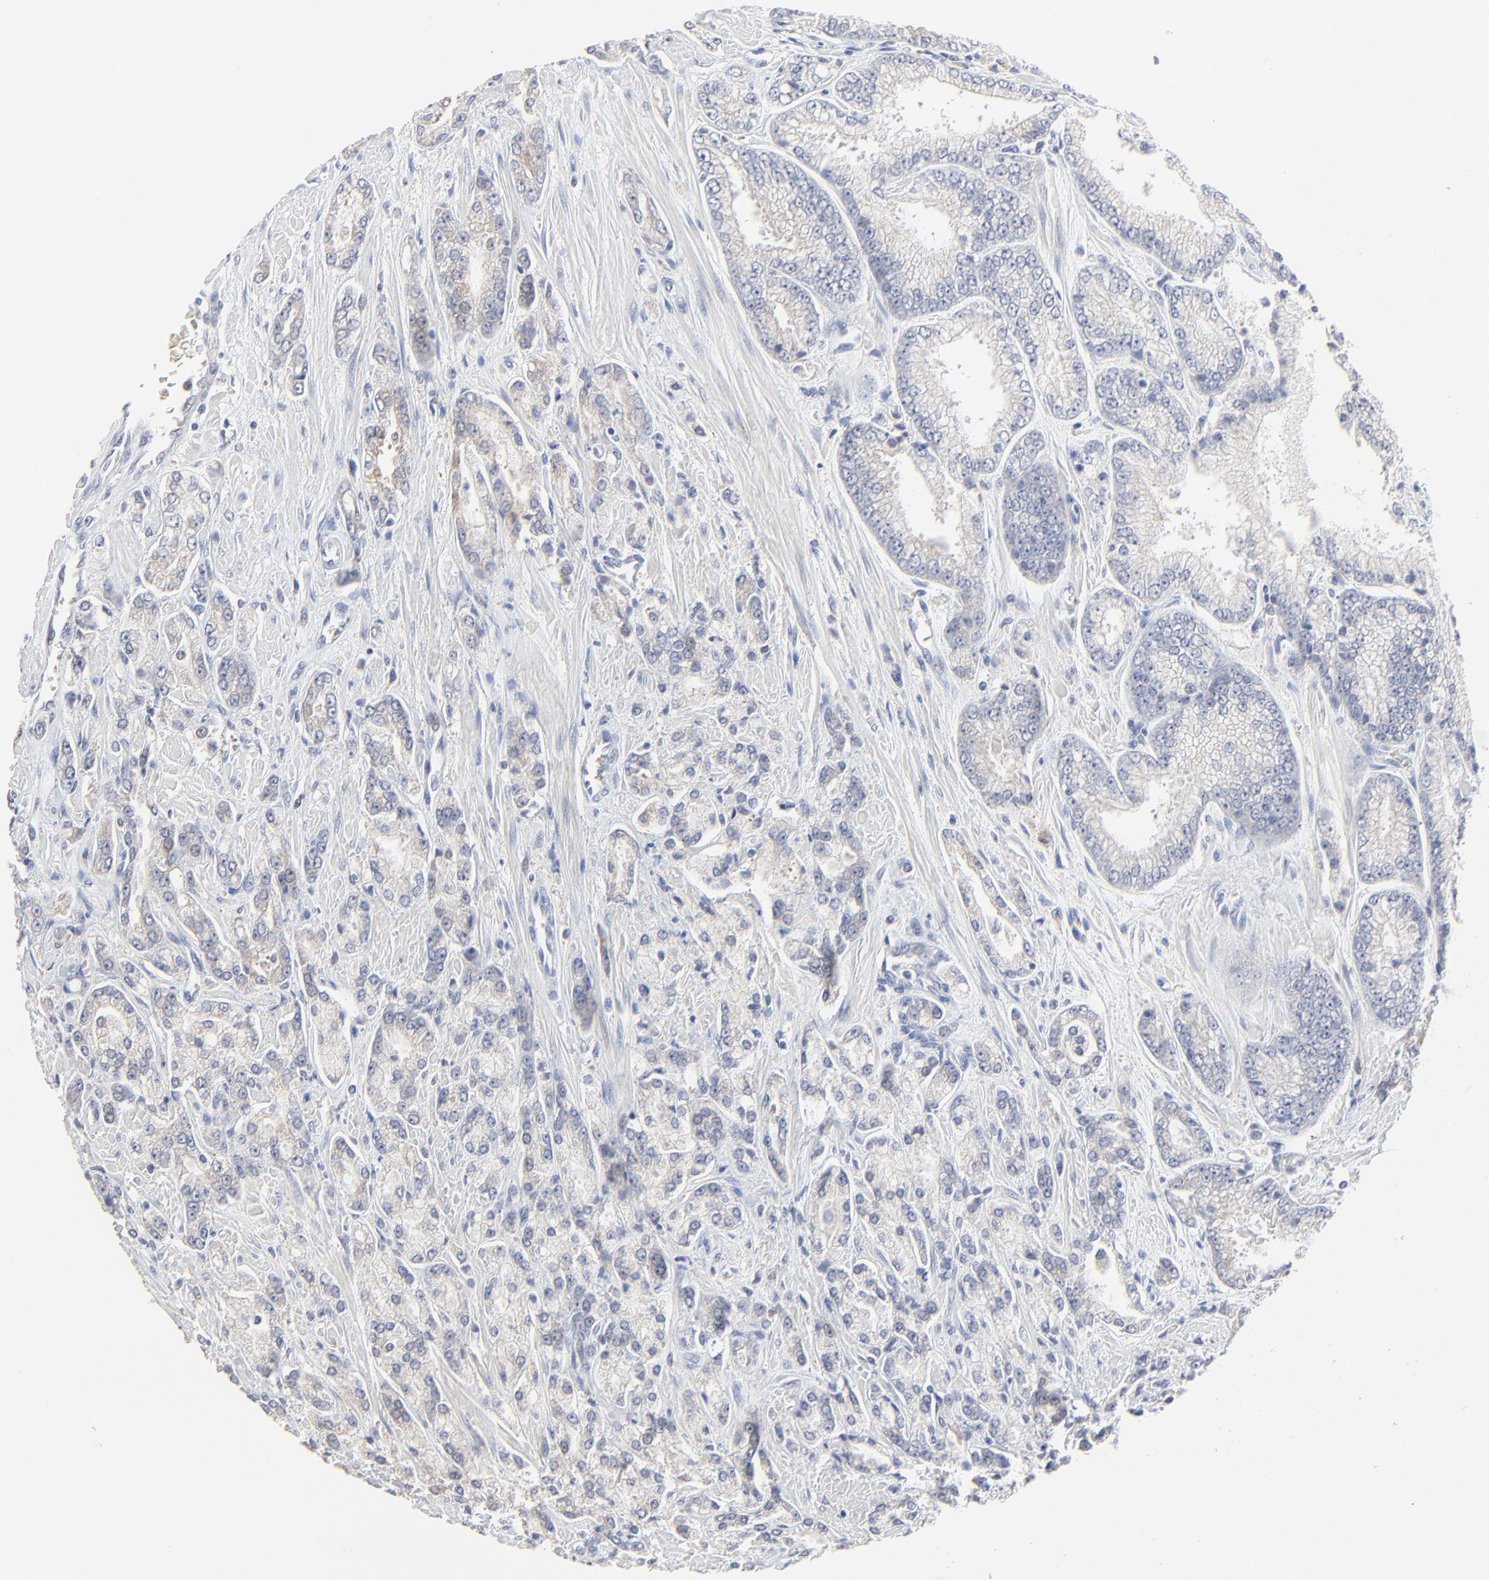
{"staining": {"intensity": "weak", "quantity": "<25%", "location": "cytoplasmic/membranous"}, "tissue": "prostate cancer", "cell_type": "Tumor cells", "image_type": "cancer", "snomed": [{"axis": "morphology", "description": "Adenocarcinoma, High grade"}, {"axis": "topography", "description": "Prostate"}], "caption": "This image is of adenocarcinoma (high-grade) (prostate) stained with immunohistochemistry to label a protein in brown with the nuclei are counter-stained blue. There is no positivity in tumor cells.", "gene": "FANCB", "patient": {"sex": "male", "age": 71}}